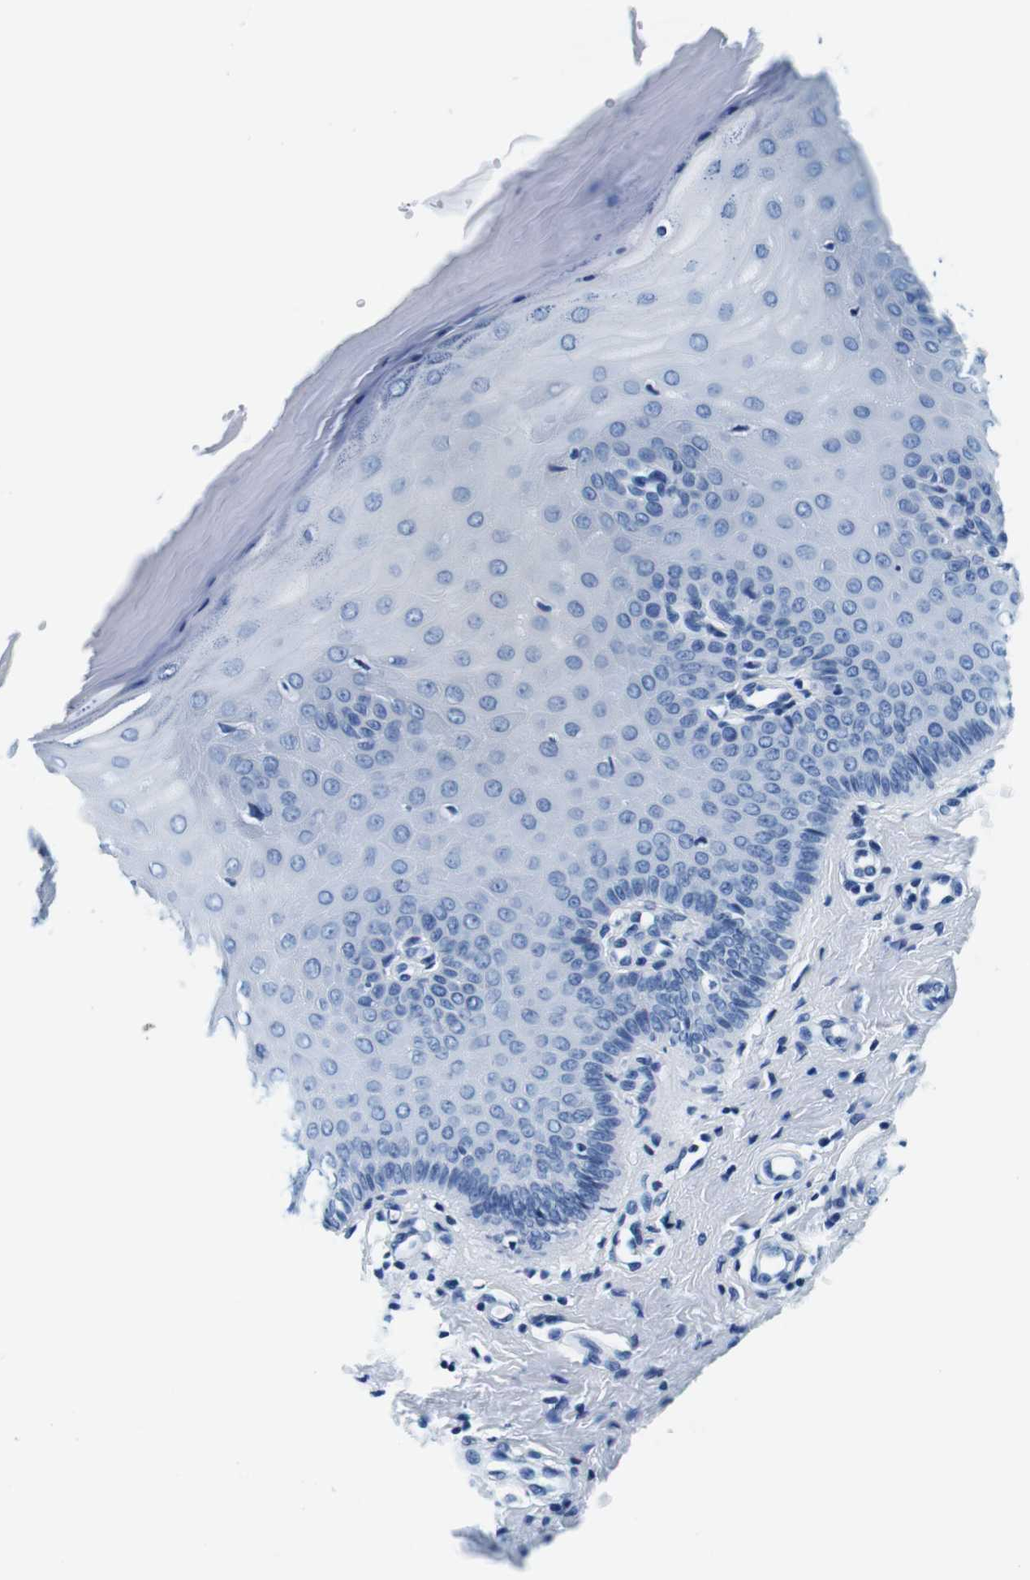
{"staining": {"intensity": "negative", "quantity": "none", "location": "none"}, "tissue": "cervix", "cell_type": "Glandular cells", "image_type": "normal", "snomed": [{"axis": "morphology", "description": "Normal tissue, NOS"}, {"axis": "topography", "description": "Cervix"}], "caption": "DAB (3,3'-diaminobenzidine) immunohistochemical staining of normal cervix displays no significant expression in glandular cells.", "gene": "ELANE", "patient": {"sex": "female", "age": 55}}